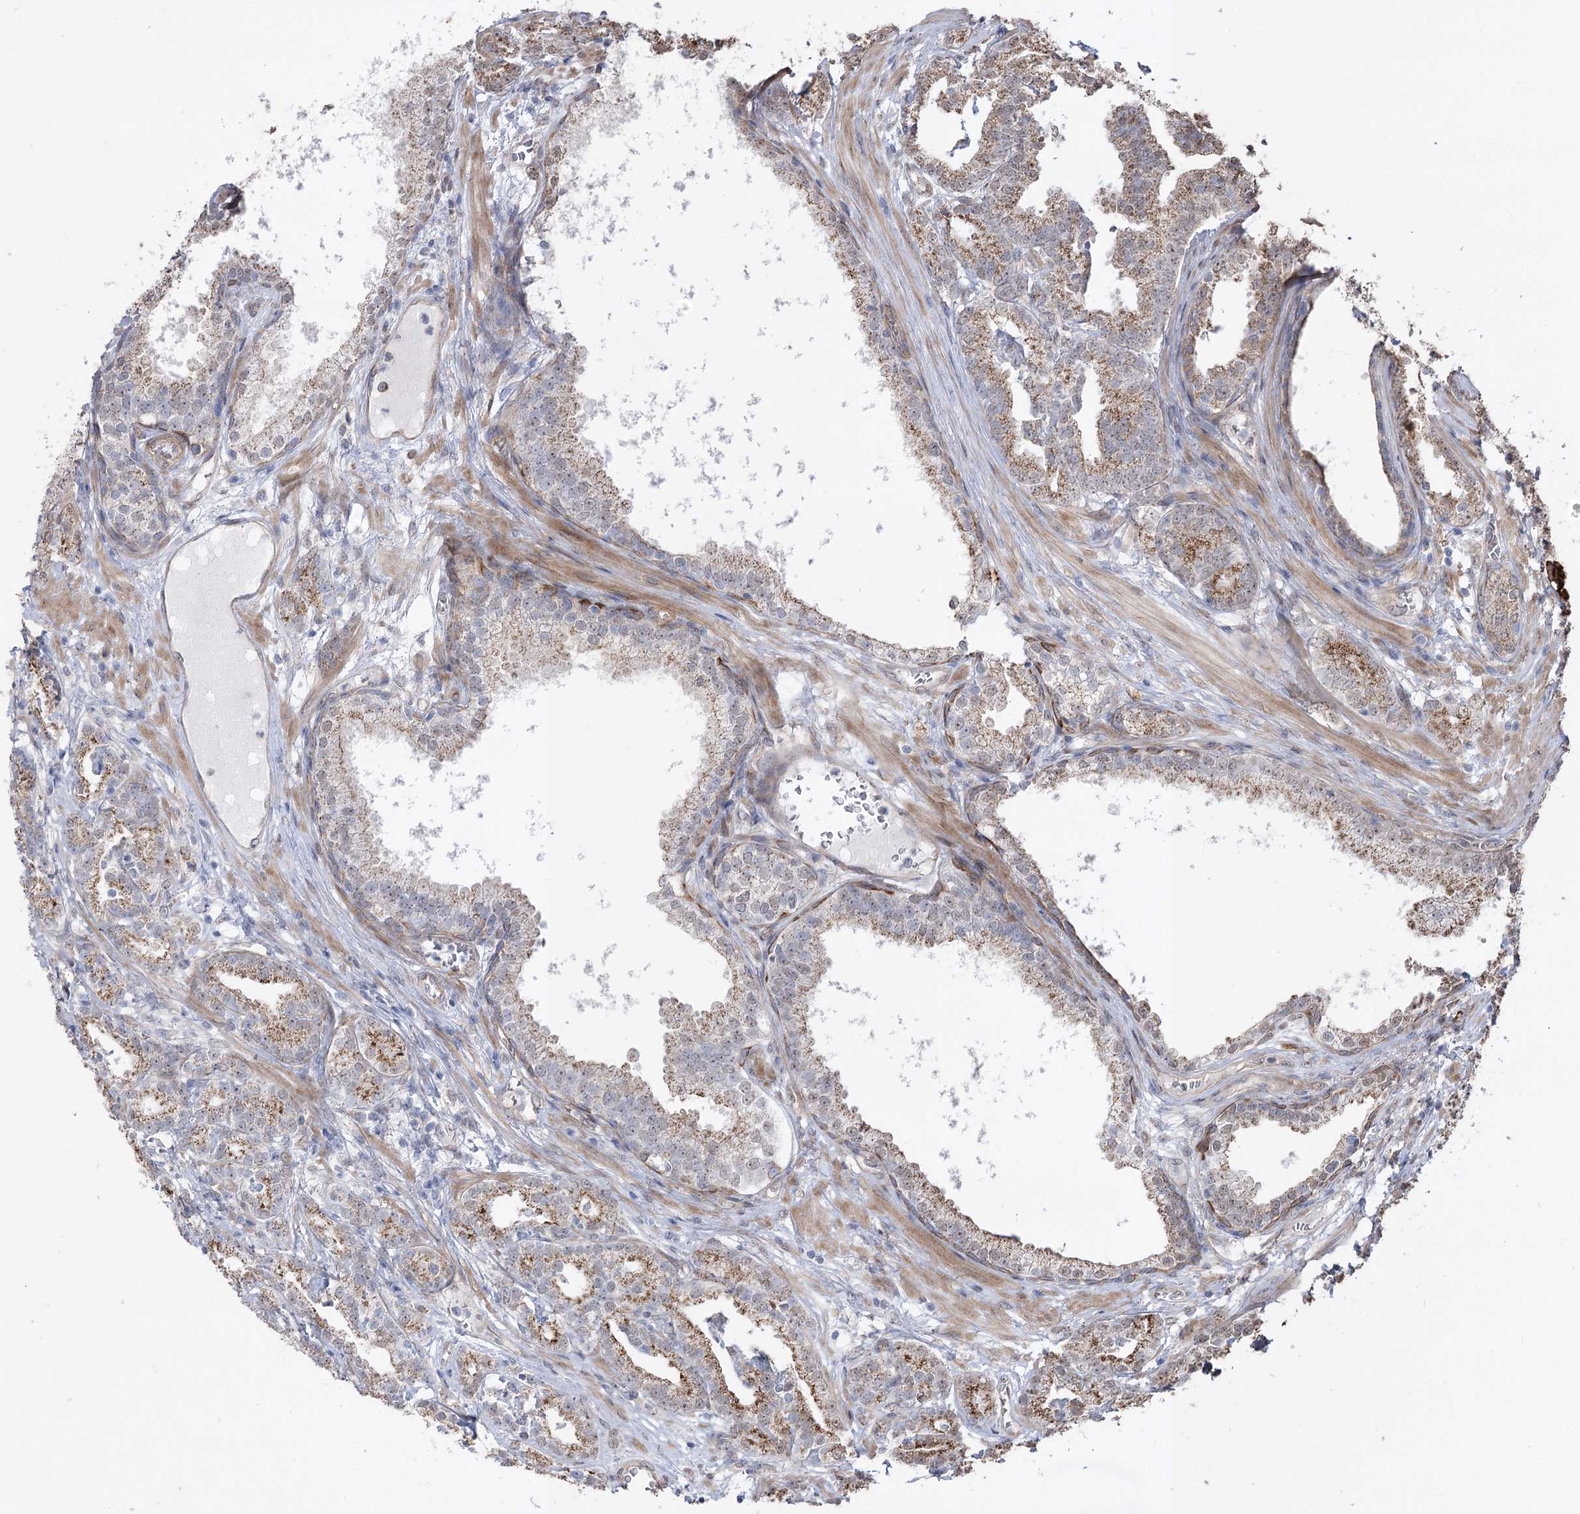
{"staining": {"intensity": "moderate", "quantity": ">75%", "location": "cytoplasmic/membranous"}, "tissue": "prostate cancer", "cell_type": "Tumor cells", "image_type": "cancer", "snomed": [{"axis": "morphology", "description": "Adenocarcinoma, High grade"}, {"axis": "topography", "description": "Prostate"}], "caption": "Protein expression analysis of human prostate cancer (high-grade adenocarcinoma) reveals moderate cytoplasmic/membranous positivity in about >75% of tumor cells. The protein is shown in brown color, while the nuclei are stained blue.", "gene": "ZSCAN23", "patient": {"sex": "male", "age": 69}}